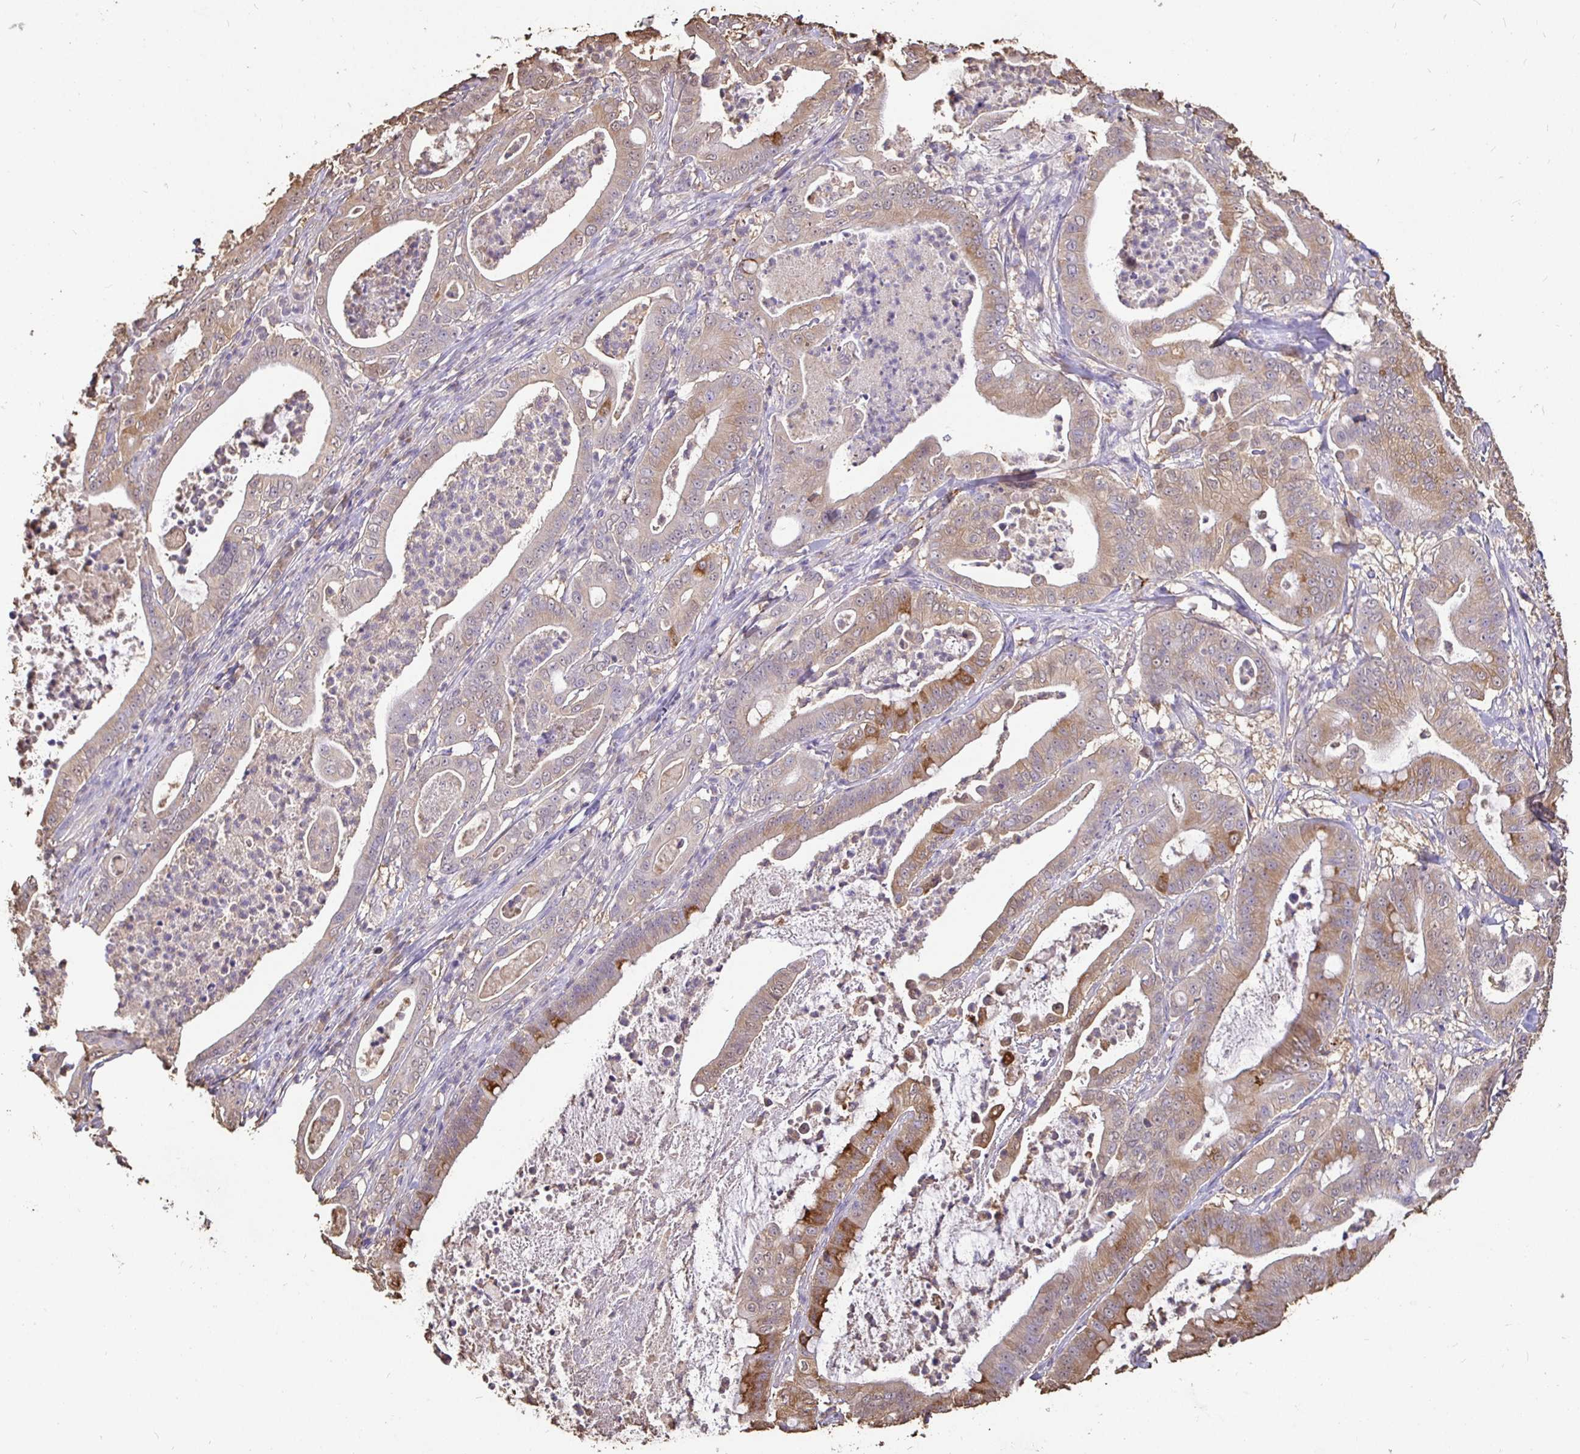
{"staining": {"intensity": "weak", "quantity": "25%-75%", "location": "cytoplasmic/membranous"}, "tissue": "pancreatic cancer", "cell_type": "Tumor cells", "image_type": "cancer", "snomed": [{"axis": "morphology", "description": "Adenocarcinoma, NOS"}, {"axis": "topography", "description": "Pancreas"}], "caption": "Pancreatic adenocarcinoma stained with DAB (3,3'-diaminobenzidine) immunohistochemistry exhibits low levels of weak cytoplasmic/membranous positivity in approximately 25%-75% of tumor cells. (Stains: DAB (3,3'-diaminobenzidine) in brown, nuclei in blue, Microscopy: brightfield microscopy at high magnification).", "gene": "MAPK8IP3", "patient": {"sex": "male", "age": 71}}